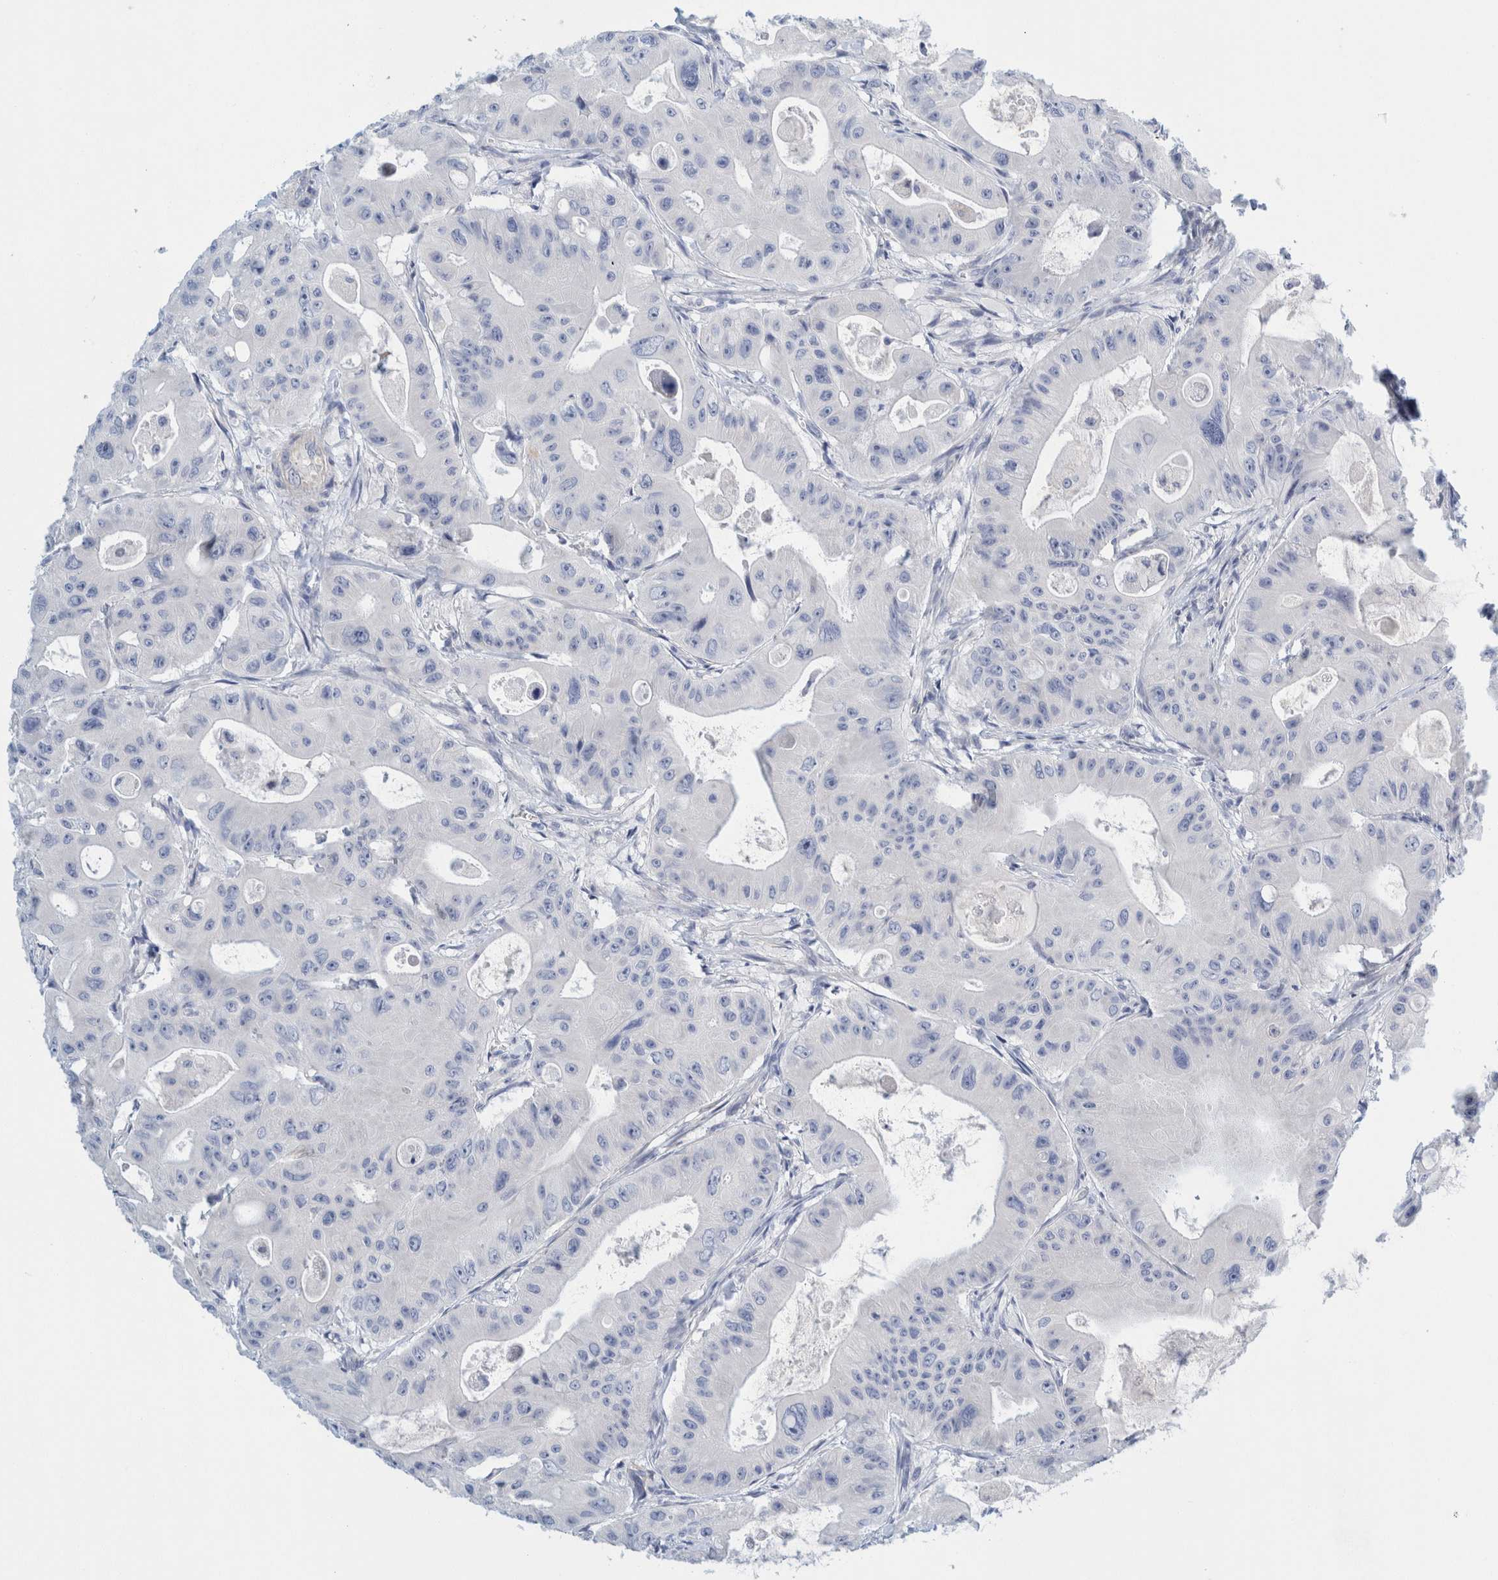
{"staining": {"intensity": "negative", "quantity": "none", "location": "none"}, "tissue": "colorectal cancer", "cell_type": "Tumor cells", "image_type": "cancer", "snomed": [{"axis": "morphology", "description": "Adenocarcinoma, NOS"}, {"axis": "topography", "description": "Colon"}], "caption": "An immunohistochemistry micrograph of colorectal cancer (adenocarcinoma) is shown. There is no staining in tumor cells of colorectal cancer (adenocarcinoma).", "gene": "ZNF324B", "patient": {"sex": "female", "age": 46}}